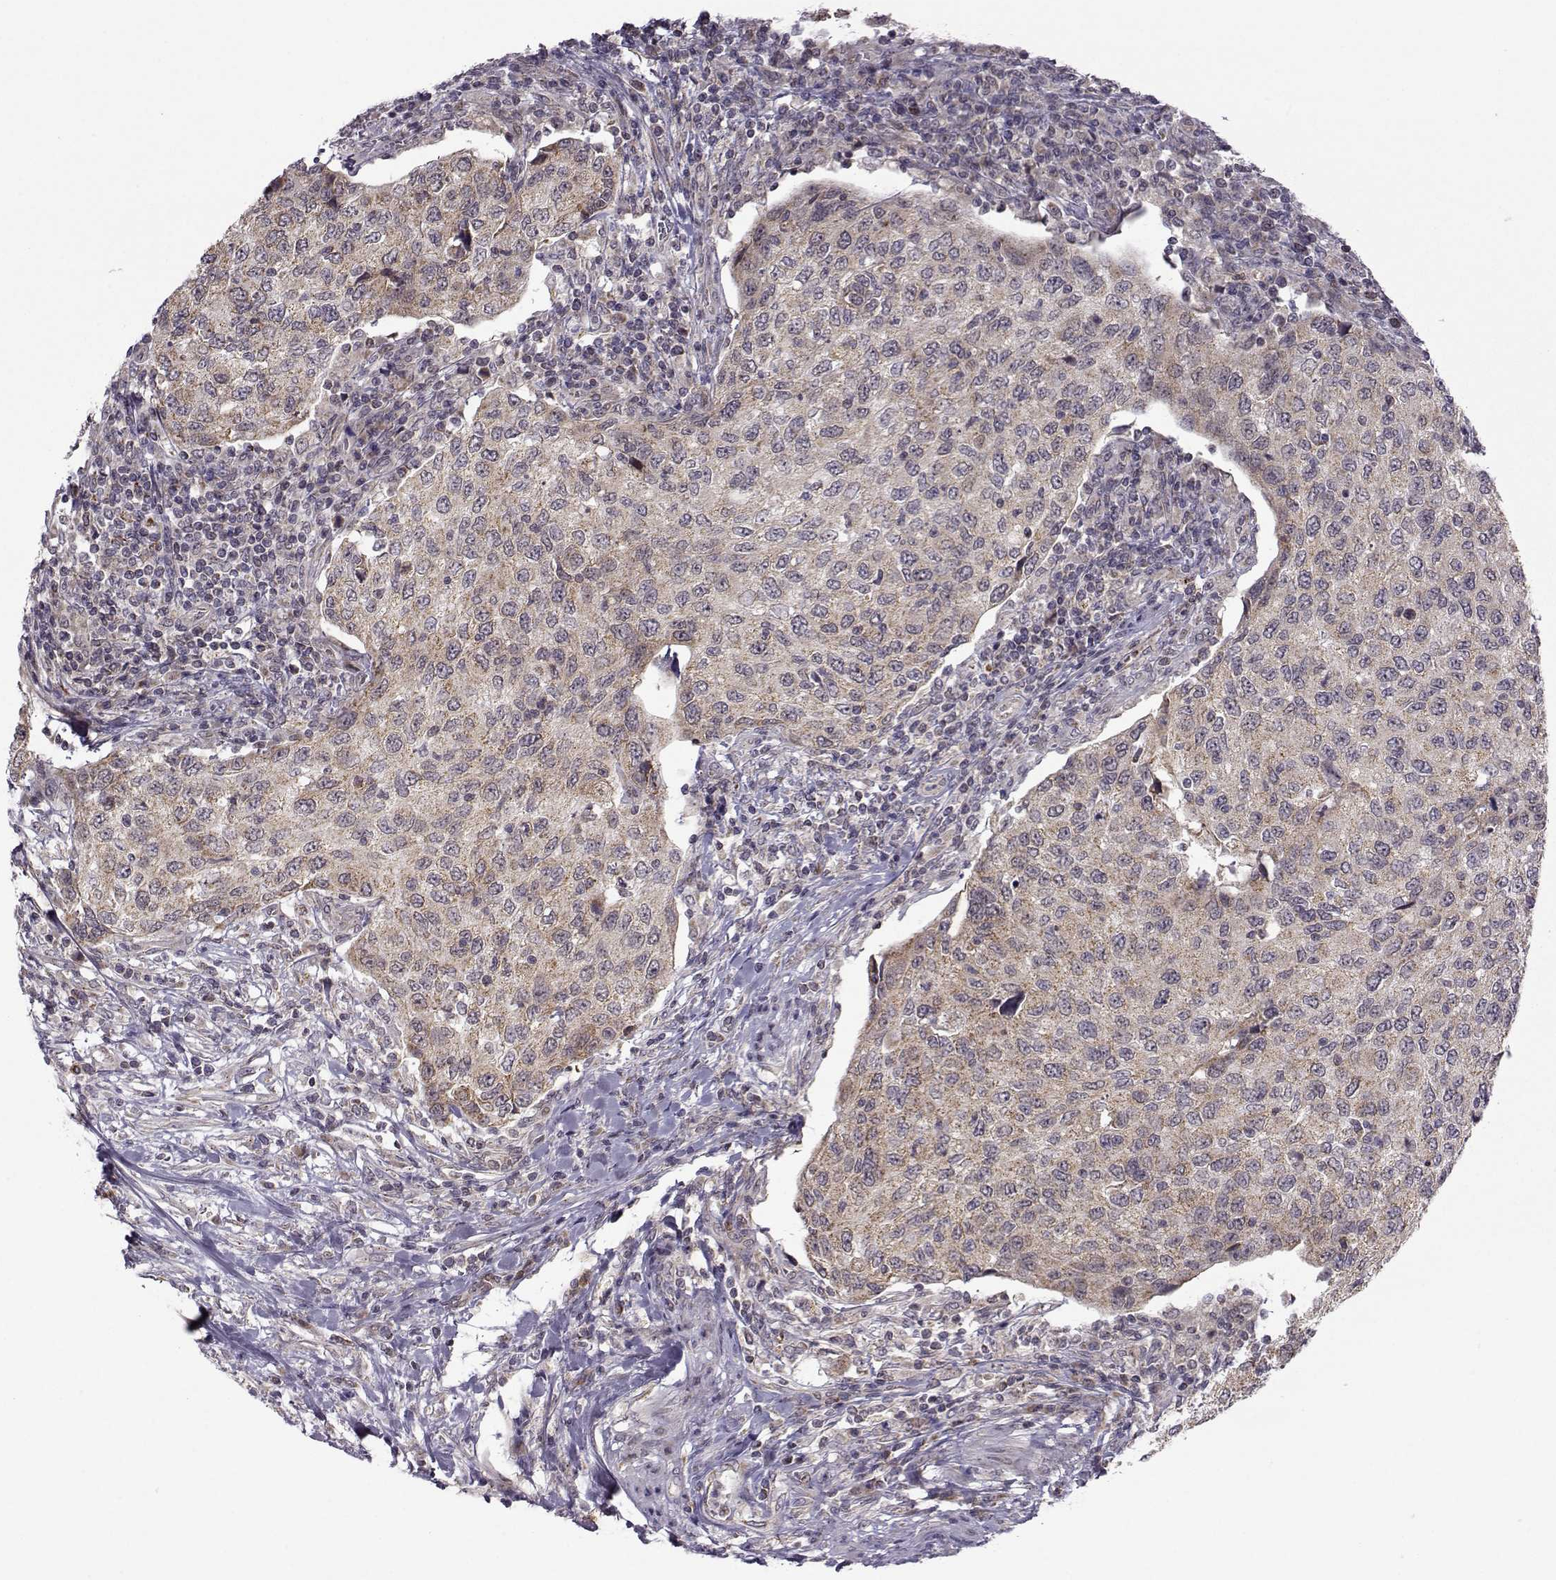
{"staining": {"intensity": "moderate", "quantity": "<25%", "location": "cytoplasmic/membranous"}, "tissue": "urothelial cancer", "cell_type": "Tumor cells", "image_type": "cancer", "snomed": [{"axis": "morphology", "description": "Urothelial carcinoma, High grade"}, {"axis": "topography", "description": "Urinary bladder"}], "caption": "Protein staining shows moderate cytoplasmic/membranous positivity in about <25% of tumor cells in urothelial carcinoma (high-grade).", "gene": "NECAB3", "patient": {"sex": "female", "age": 78}}